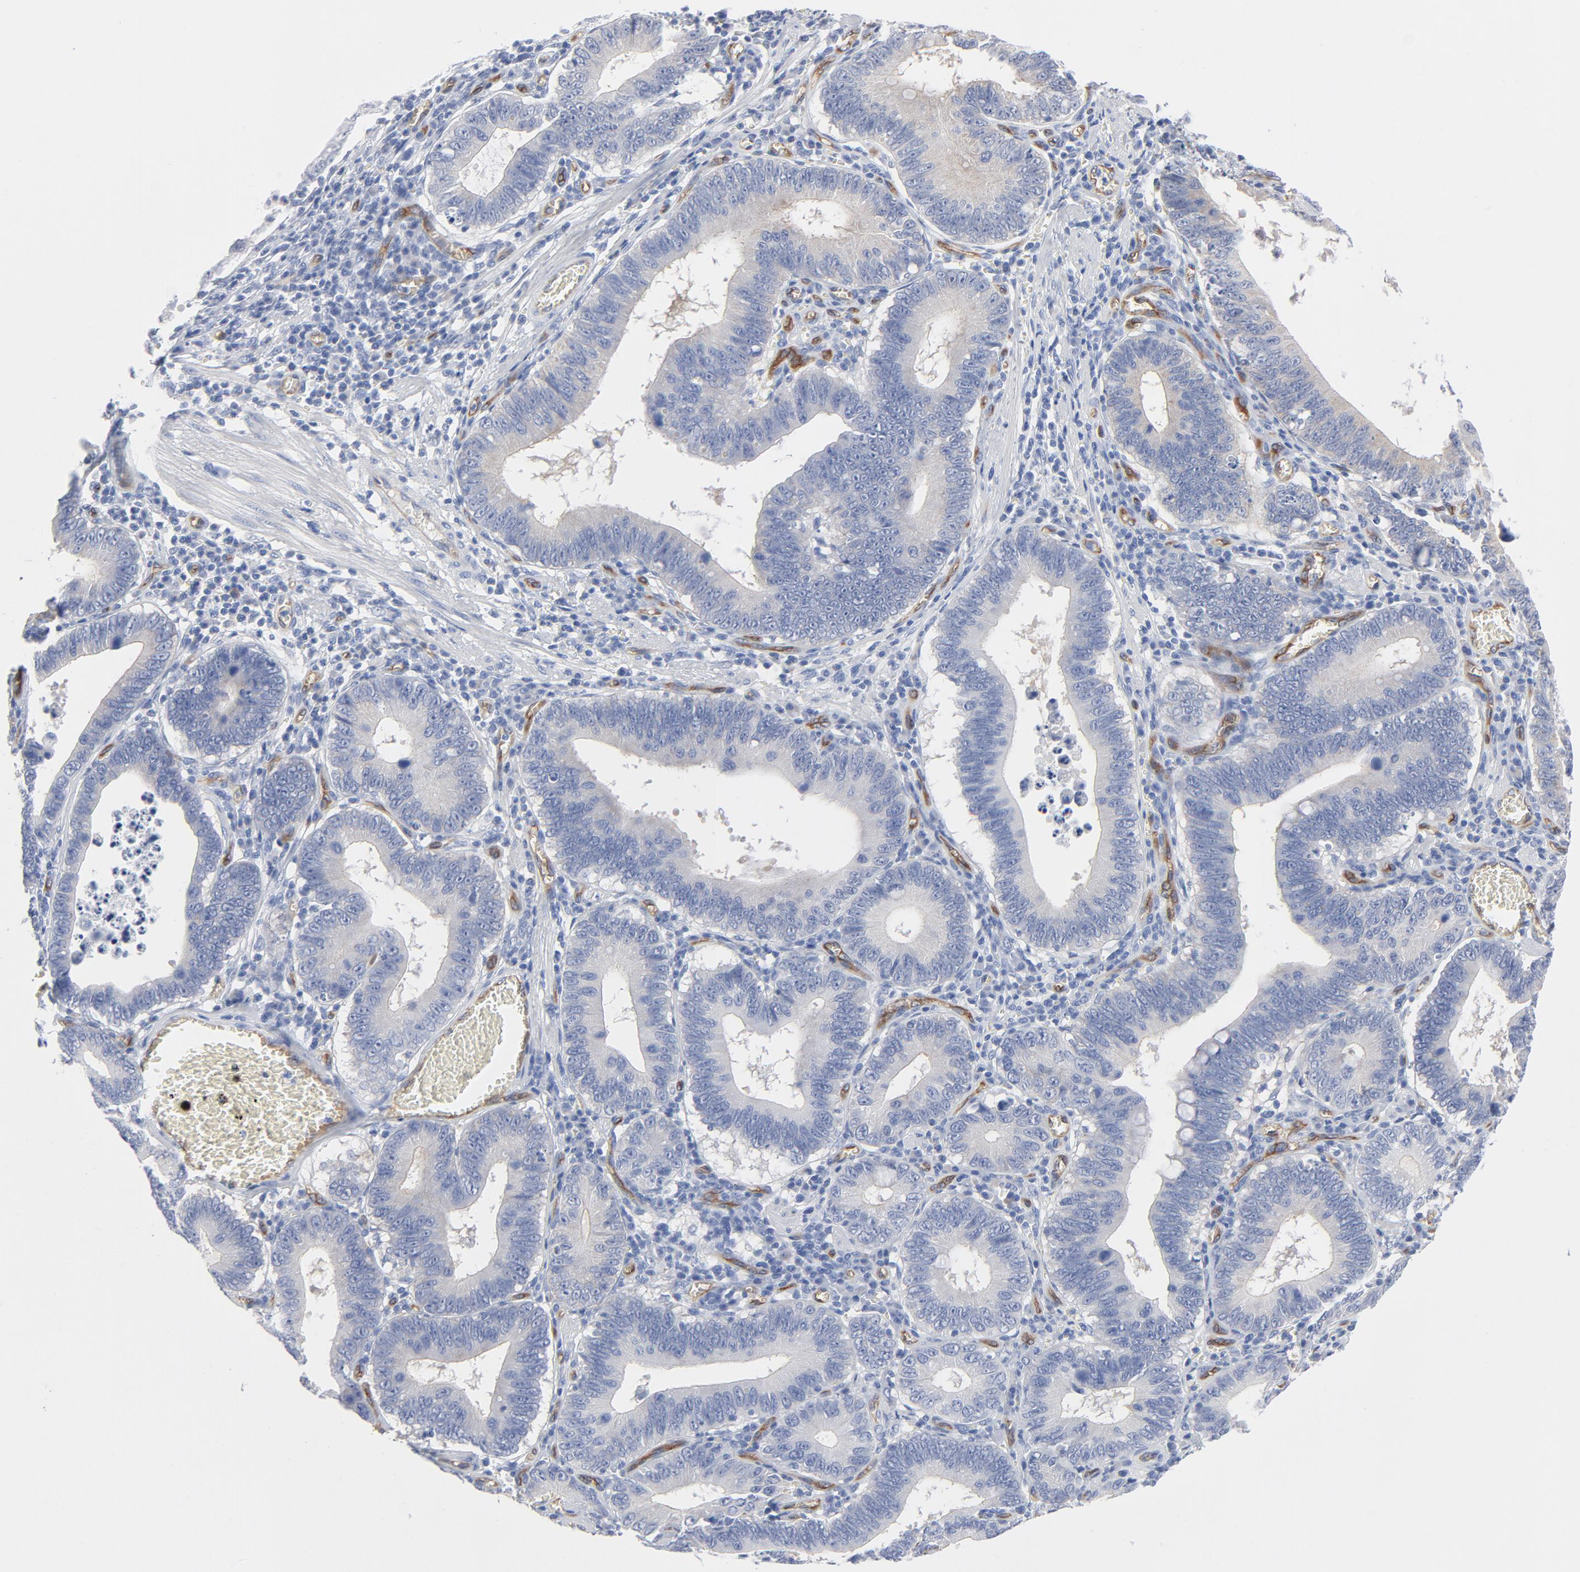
{"staining": {"intensity": "weak", "quantity": "<25%", "location": "cytoplasmic/membranous"}, "tissue": "stomach cancer", "cell_type": "Tumor cells", "image_type": "cancer", "snomed": [{"axis": "morphology", "description": "Adenocarcinoma, NOS"}, {"axis": "topography", "description": "Stomach"}, {"axis": "topography", "description": "Gastric cardia"}], "caption": "Immunohistochemical staining of adenocarcinoma (stomach) displays no significant staining in tumor cells.", "gene": "SHANK3", "patient": {"sex": "male", "age": 59}}